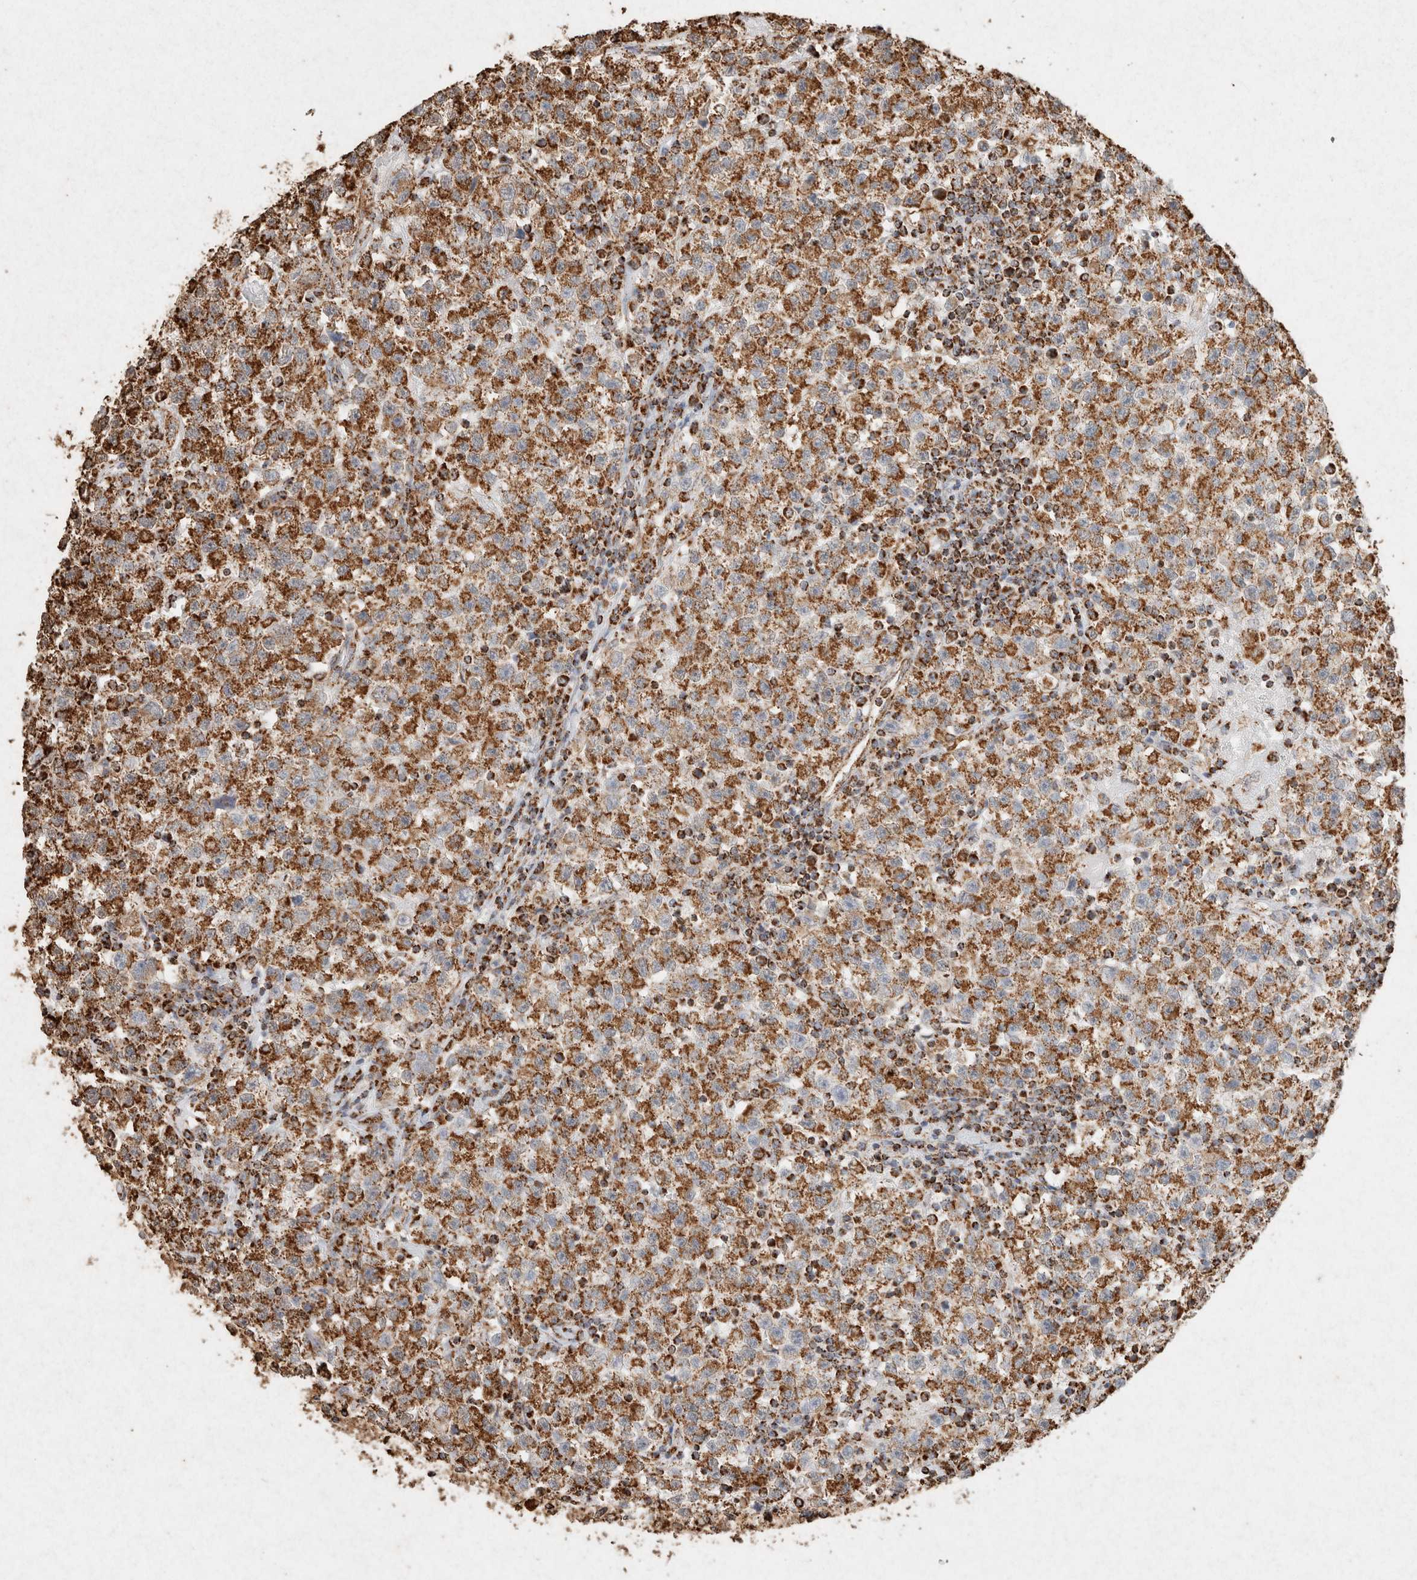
{"staining": {"intensity": "moderate", "quantity": ">75%", "location": "cytoplasmic/membranous"}, "tissue": "testis cancer", "cell_type": "Tumor cells", "image_type": "cancer", "snomed": [{"axis": "morphology", "description": "Seminoma, NOS"}, {"axis": "topography", "description": "Testis"}], "caption": "Testis seminoma stained with a protein marker demonstrates moderate staining in tumor cells.", "gene": "SDC2", "patient": {"sex": "male", "age": 22}}